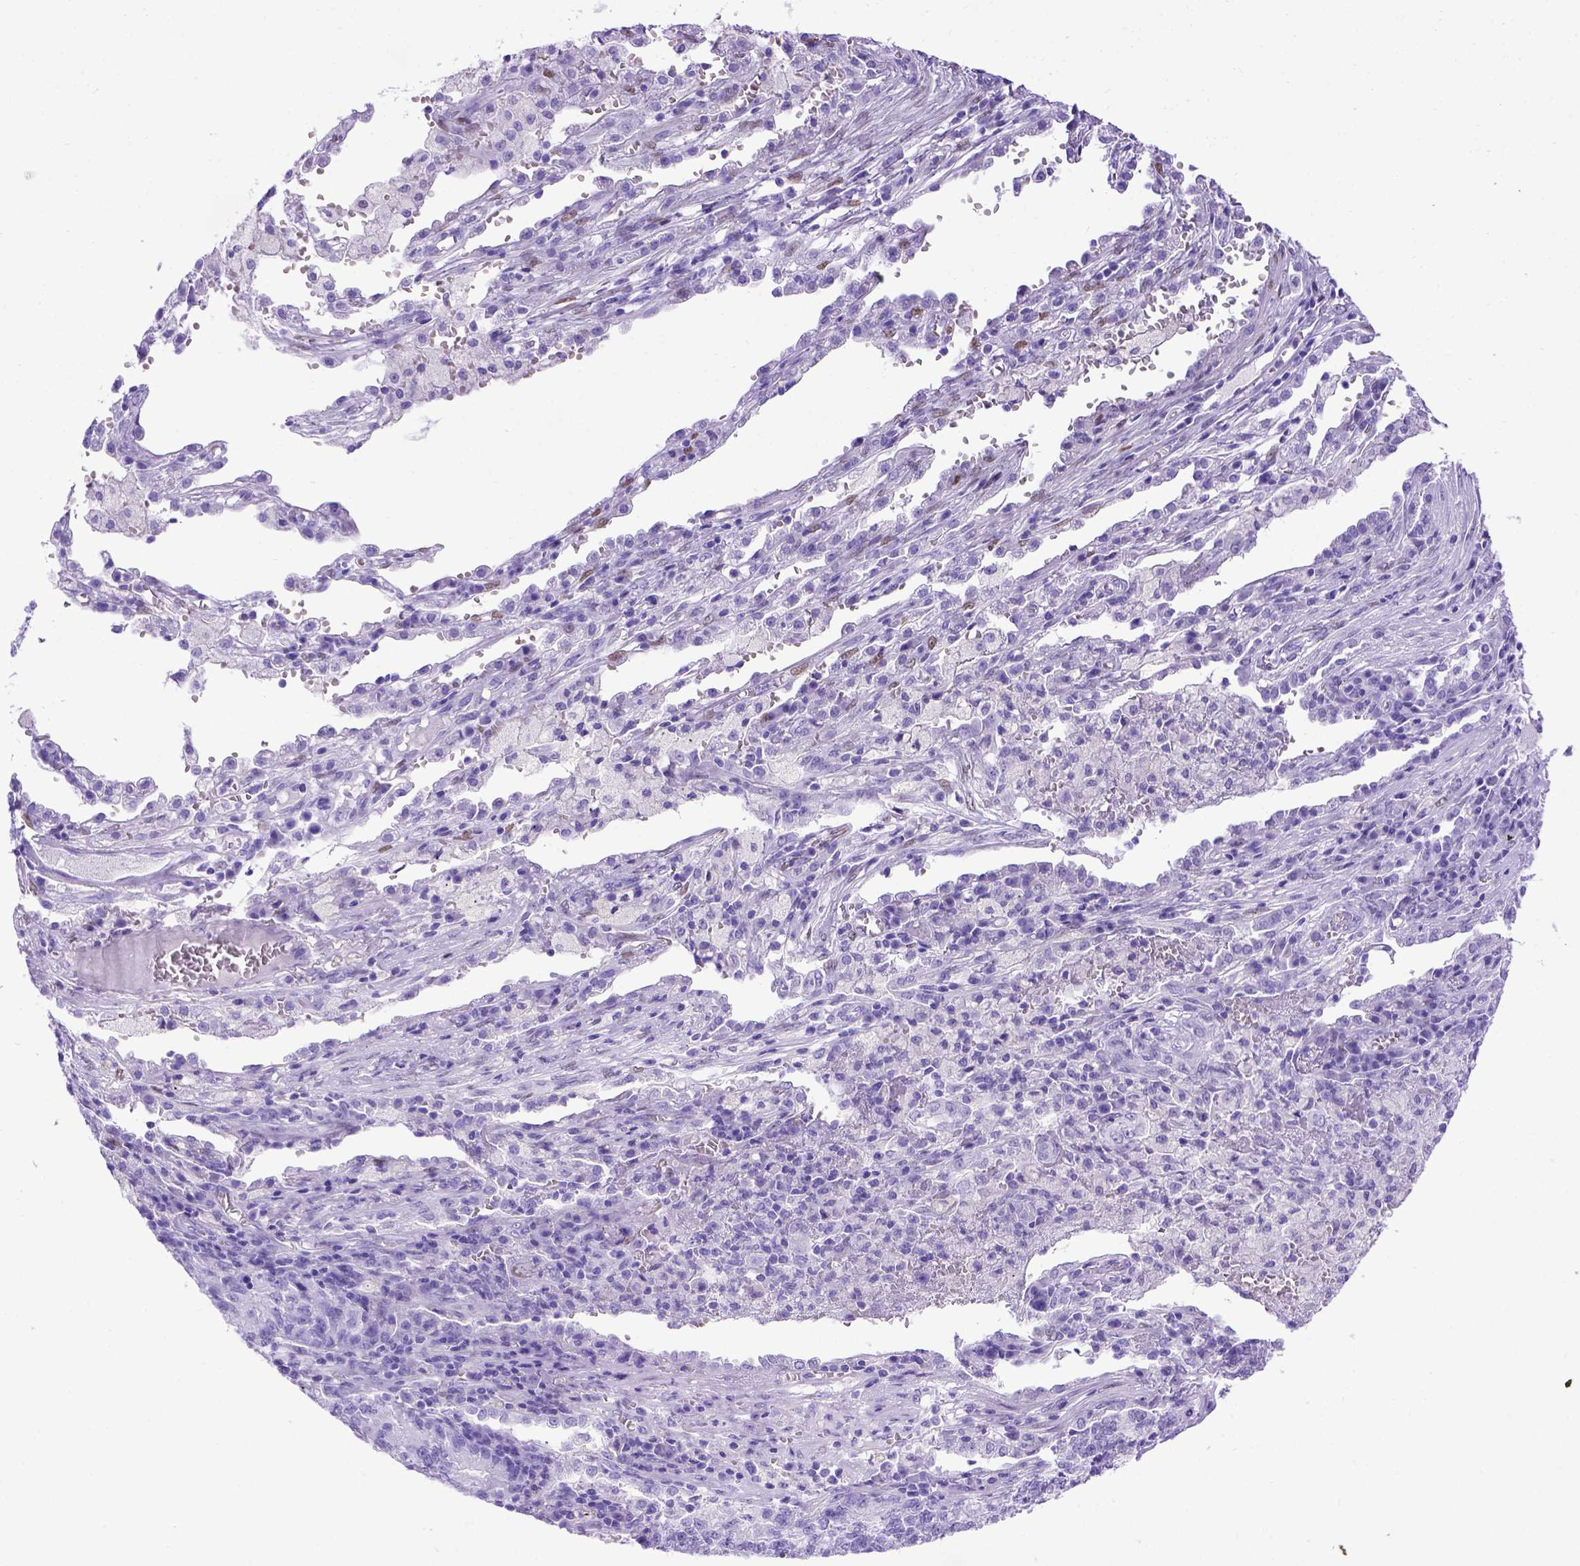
{"staining": {"intensity": "negative", "quantity": "none", "location": "none"}, "tissue": "lung cancer", "cell_type": "Tumor cells", "image_type": "cancer", "snomed": [{"axis": "morphology", "description": "Adenocarcinoma, NOS"}, {"axis": "topography", "description": "Lung"}], "caption": "This is a image of immunohistochemistry staining of lung cancer (adenocarcinoma), which shows no positivity in tumor cells.", "gene": "MEOX2", "patient": {"sex": "male", "age": 57}}